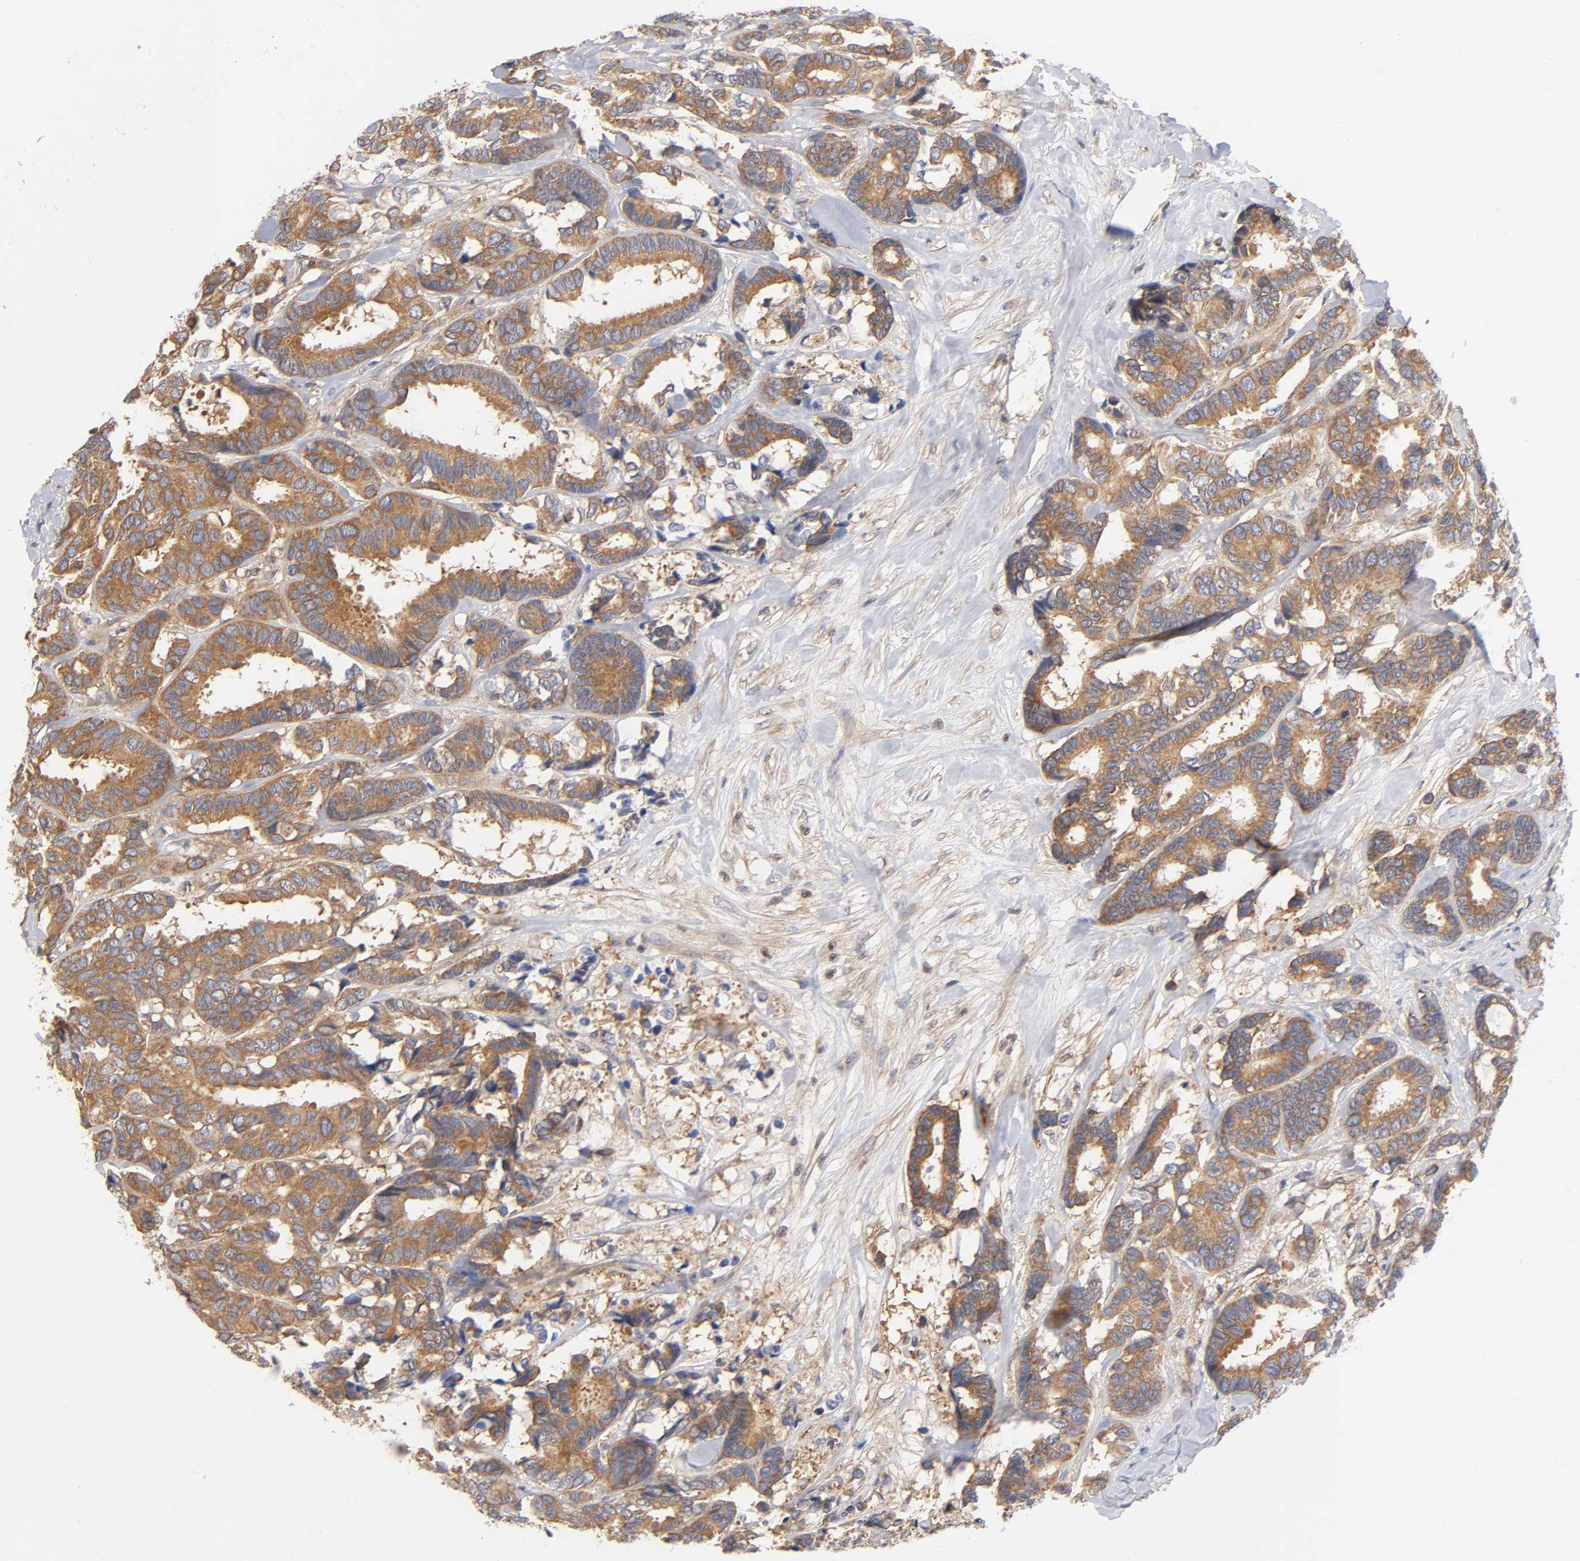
{"staining": {"intensity": "moderate", "quantity": ">75%", "location": "cytoplasmic/membranous"}, "tissue": "breast cancer", "cell_type": "Tumor cells", "image_type": "cancer", "snomed": [{"axis": "morphology", "description": "Duct carcinoma"}, {"axis": "topography", "description": "Breast"}], "caption": "Immunohistochemistry (DAB) staining of human breast intraductal carcinoma shows moderate cytoplasmic/membranous protein staining in about >75% of tumor cells.", "gene": "STRN3", "patient": {"sex": "female", "age": 87}}